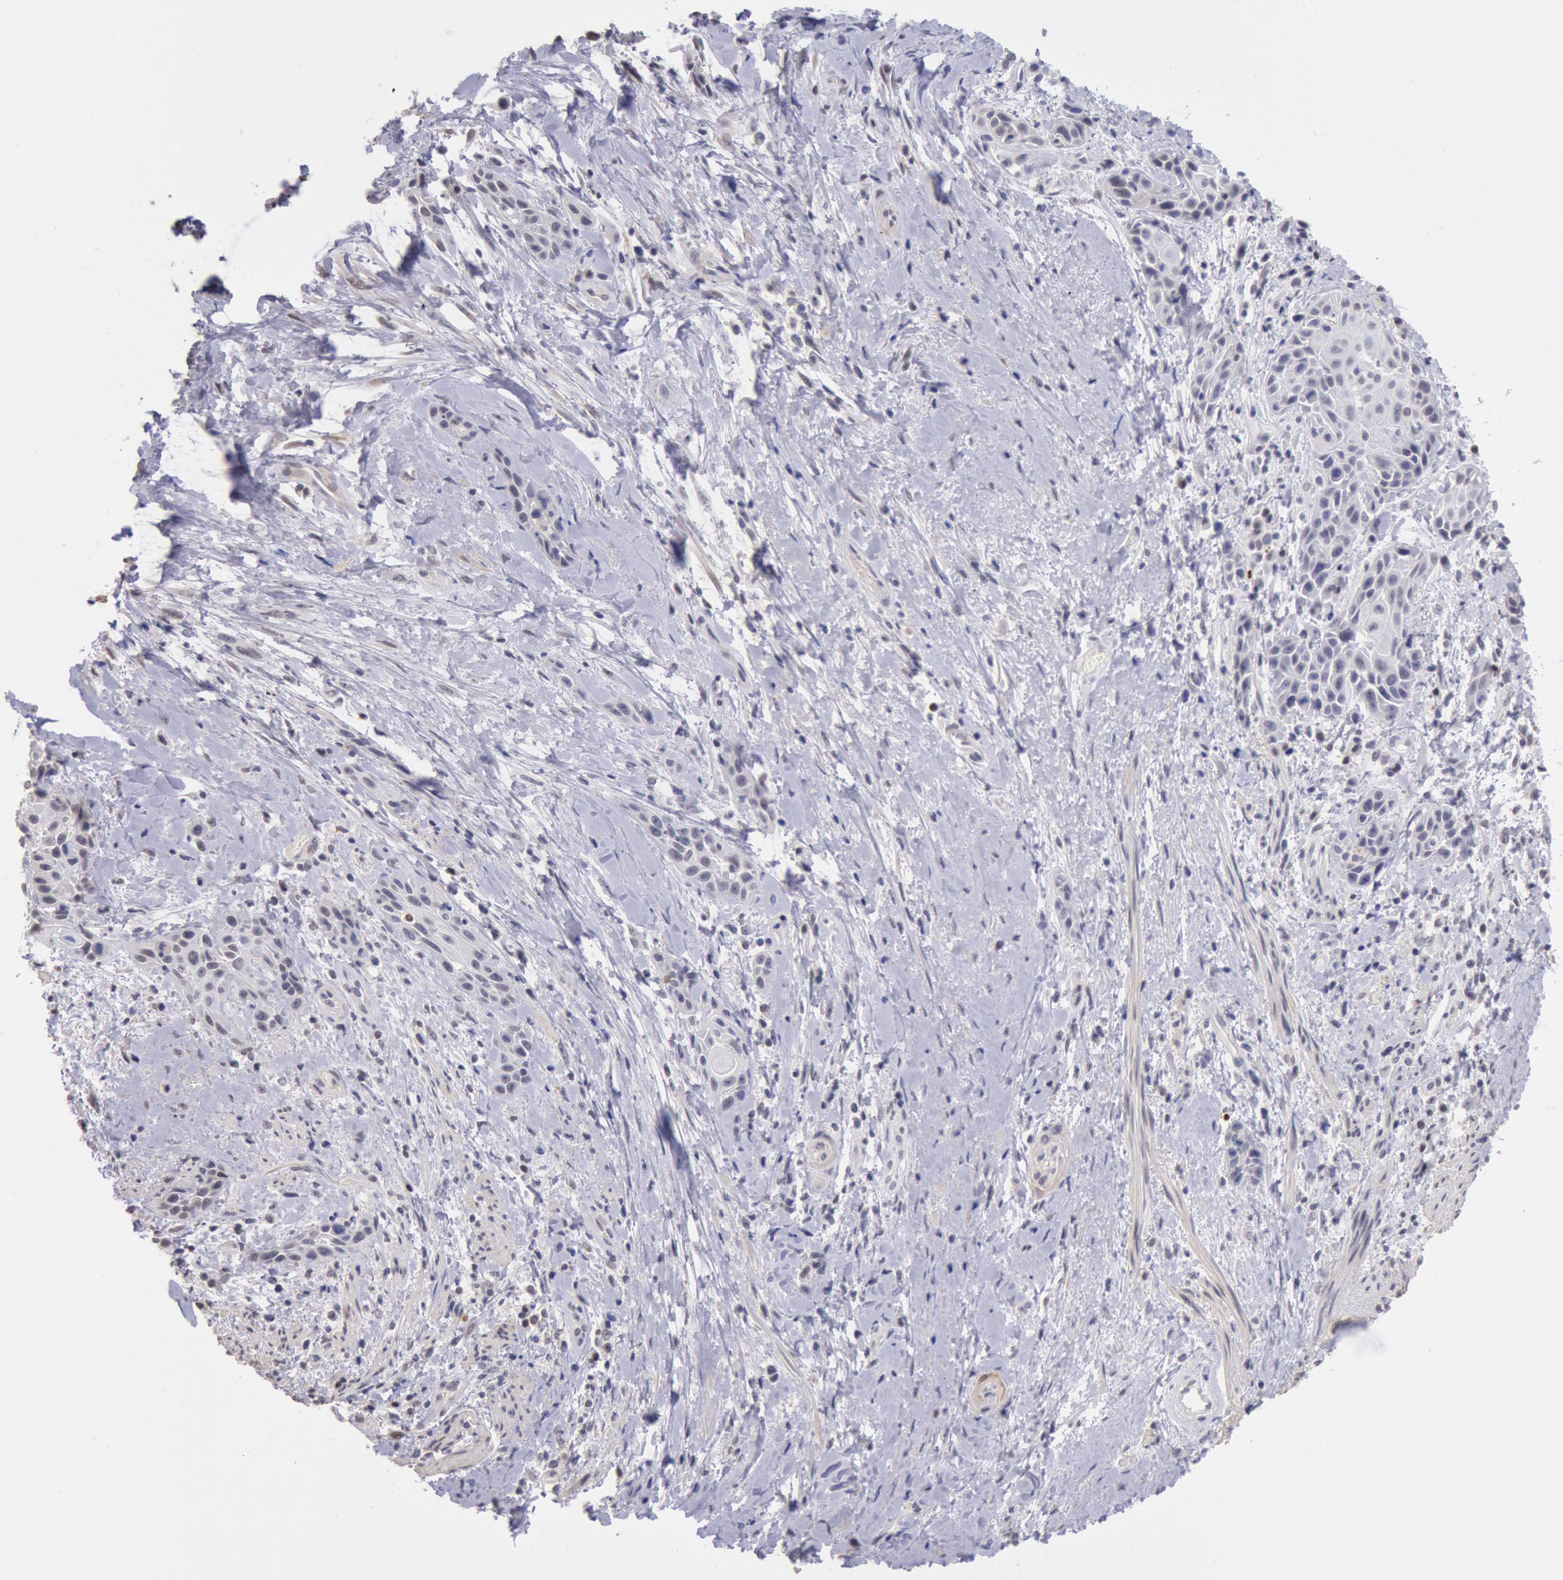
{"staining": {"intensity": "weak", "quantity": "<25%", "location": "cytoplasmic/membranous"}, "tissue": "skin cancer", "cell_type": "Tumor cells", "image_type": "cancer", "snomed": [{"axis": "morphology", "description": "Squamous cell carcinoma, NOS"}, {"axis": "topography", "description": "Skin"}, {"axis": "topography", "description": "Anal"}], "caption": "A histopathology image of squamous cell carcinoma (skin) stained for a protein demonstrates no brown staining in tumor cells.", "gene": "MYH7", "patient": {"sex": "male", "age": 64}}